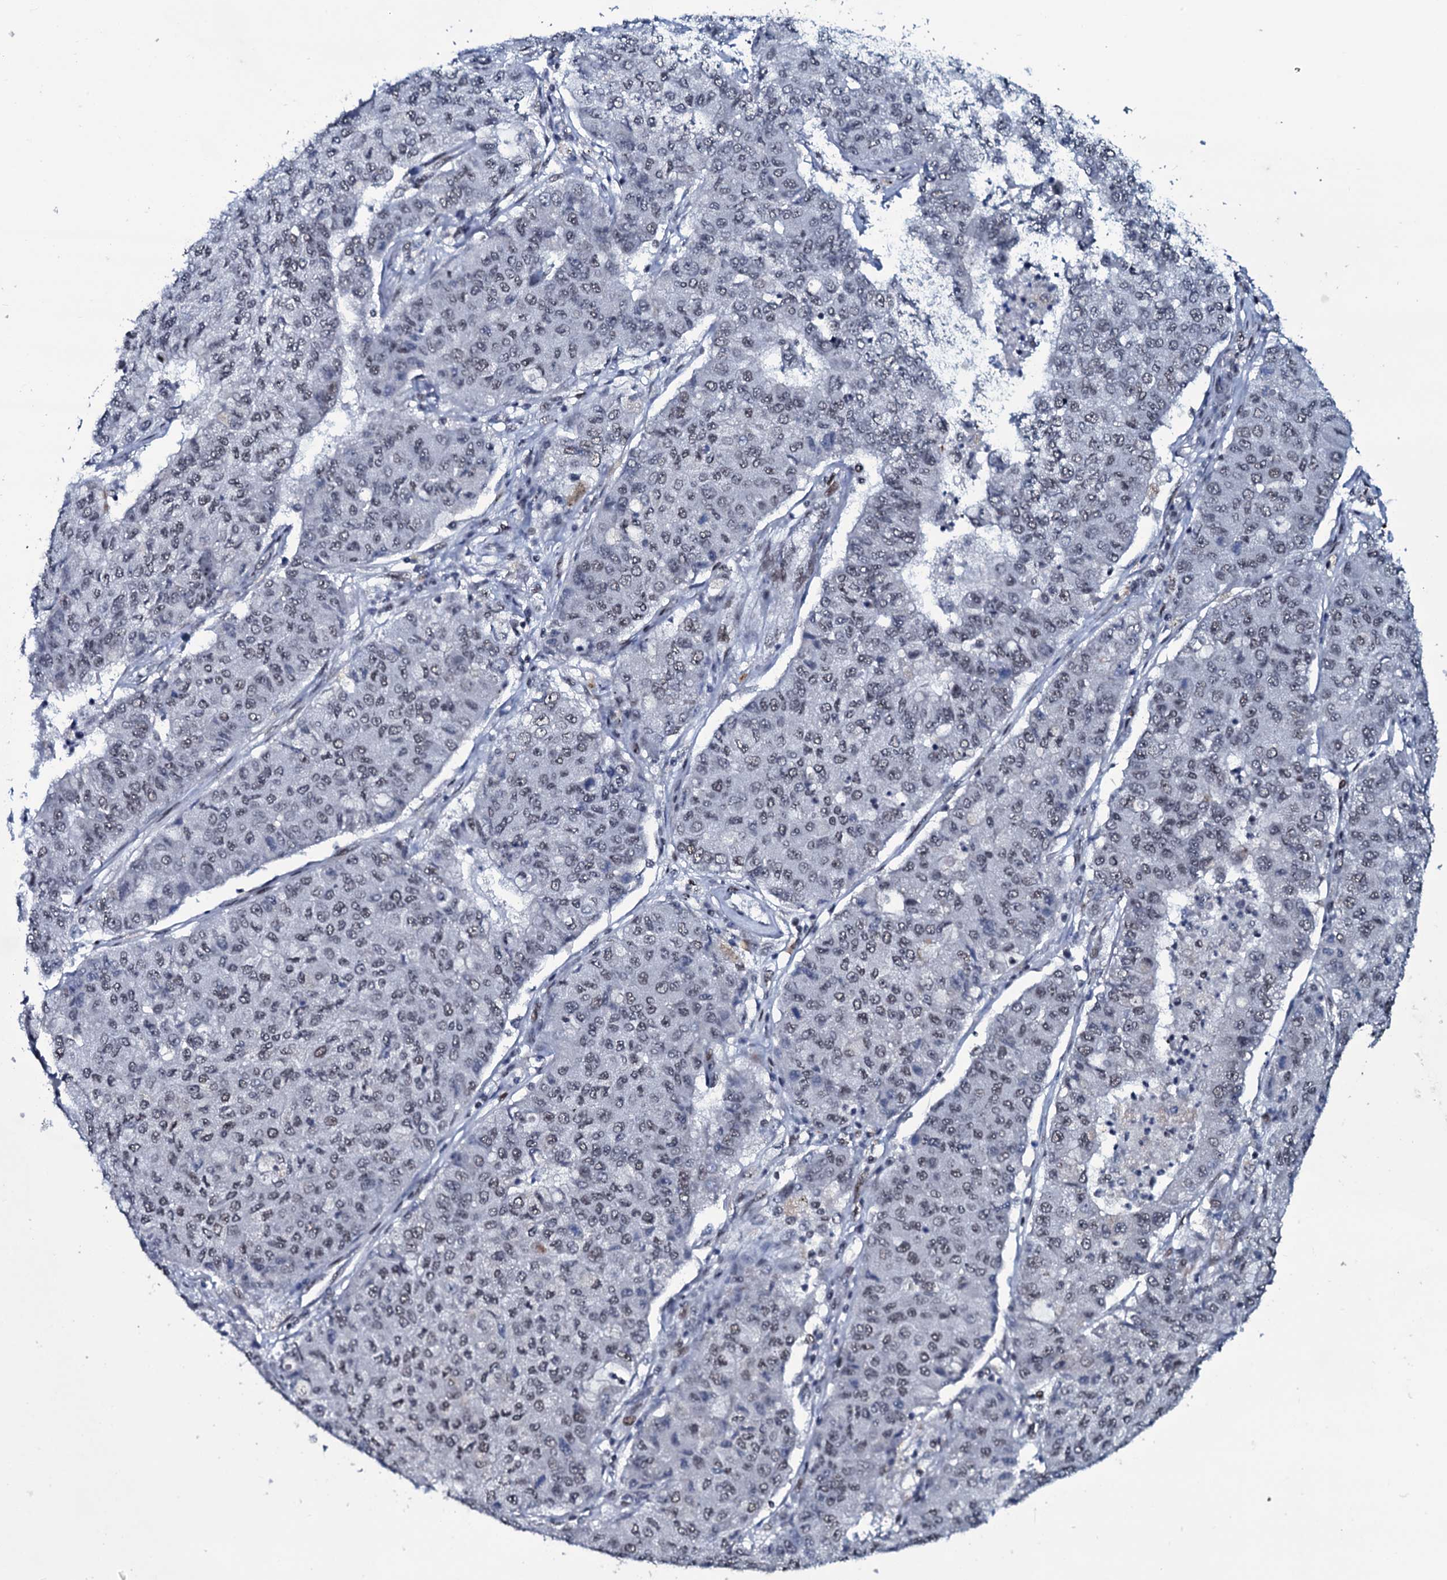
{"staining": {"intensity": "weak", "quantity": "<25%", "location": "nuclear"}, "tissue": "lung cancer", "cell_type": "Tumor cells", "image_type": "cancer", "snomed": [{"axis": "morphology", "description": "Squamous cell carcinoma, NOS"}, {"axis": "topography", "description": "Lung"}], "caption": "The IHC photomicrograph has no significant expression in tumor cells of lung squamous cell carcinoma tissue.", "gene": "ZMIZ2", "patient": {"sex": "male", "age": 74}}